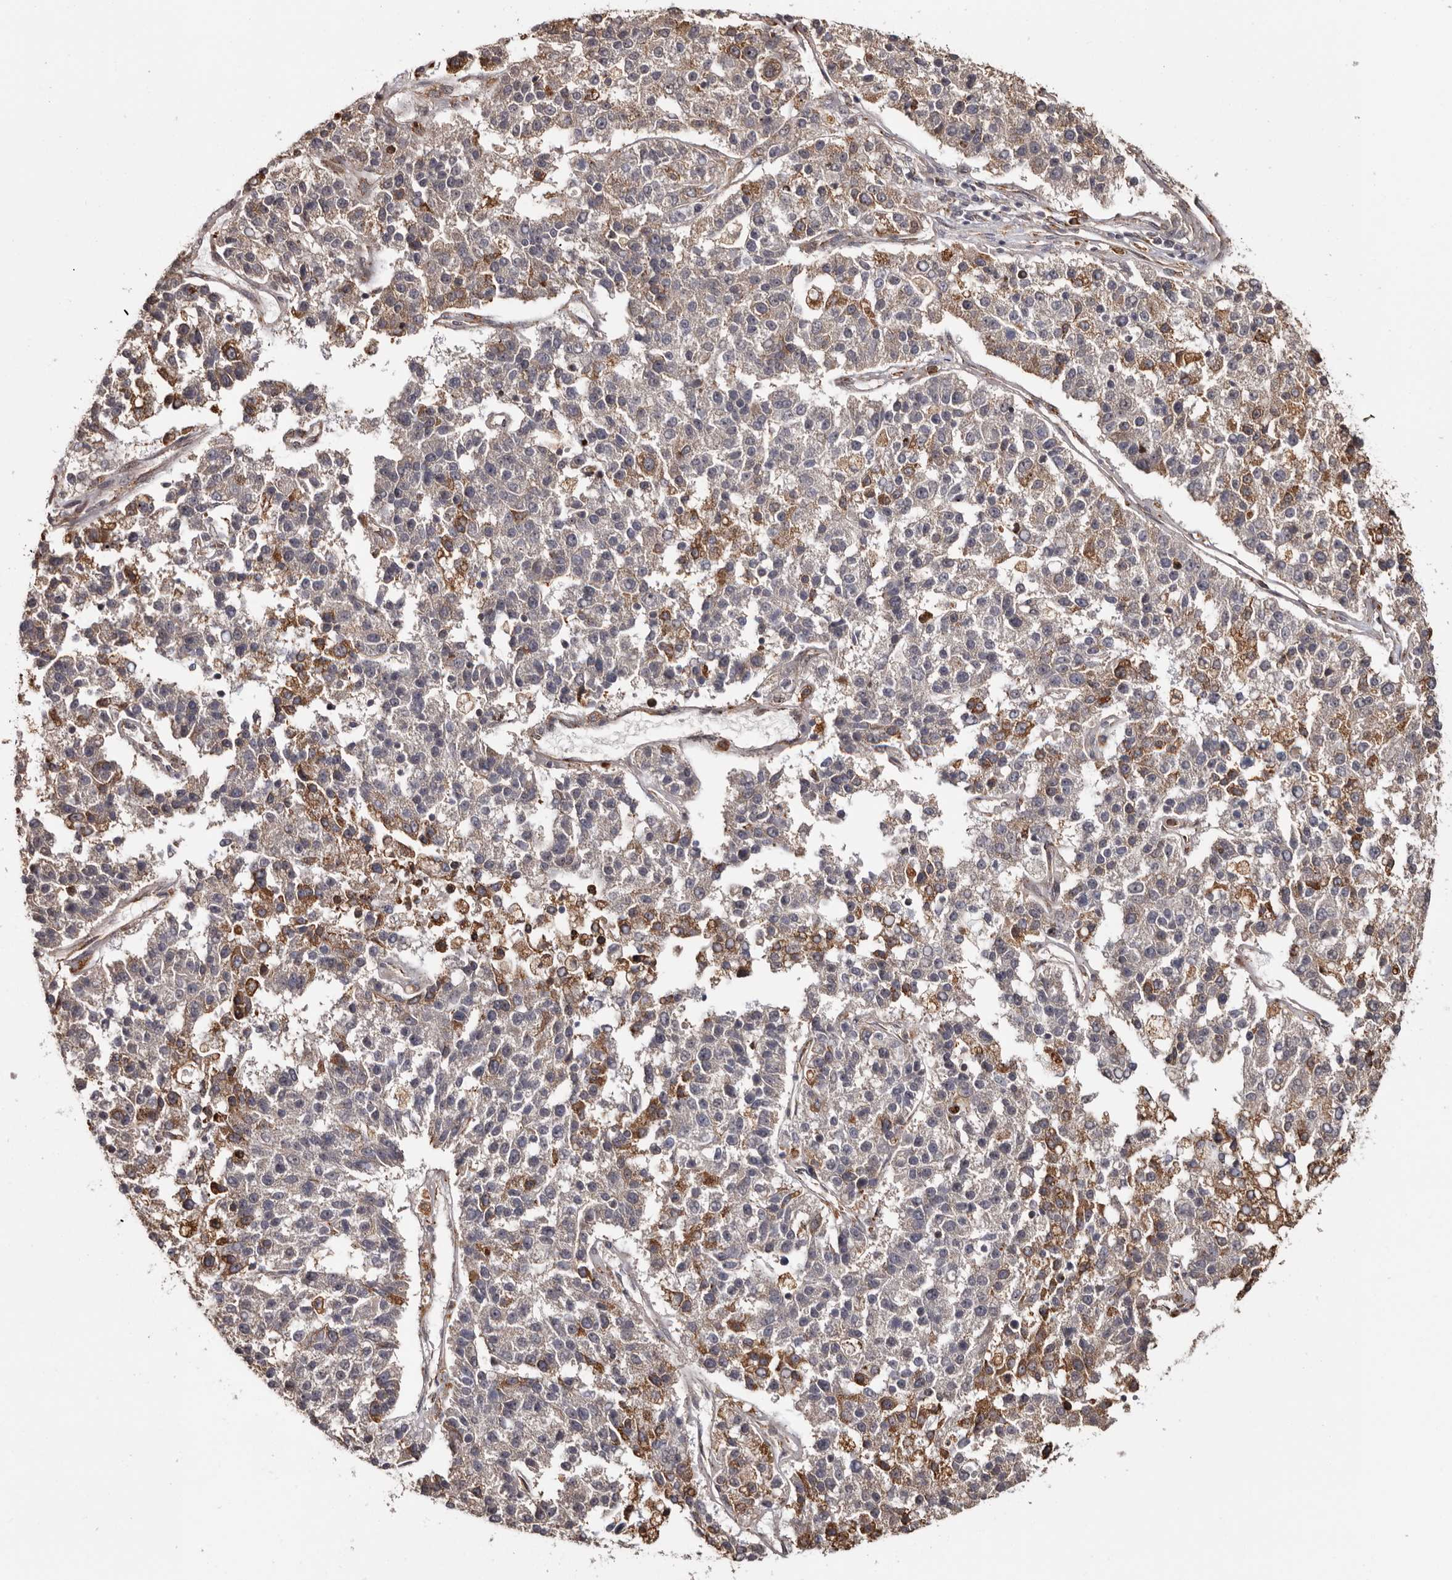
{"staining": {"intensity": "moderate", "quantity": "<25%", "location": "cytoplasmic/membranous"}, "tissue": "pancreatic cancer", "cell_type": "Tumor cells", "image_type": "cancer", "snomed": [{"axis": "morphology", "description": "Adenocarcinoma, NOS"}, {"axis": "topography", "description": "Pancreas"}], "caption": "IHC of pancreatic cancer exhibits low levels of moderate cytoplasmic/membranous staining in approximately <25% of tumor cells. Immunohistochemistry stains the protein of interest in brown and the nuclei are stained blue.", "gene": "ZNF83", "patient": {"sex": "female", "age": 61}}